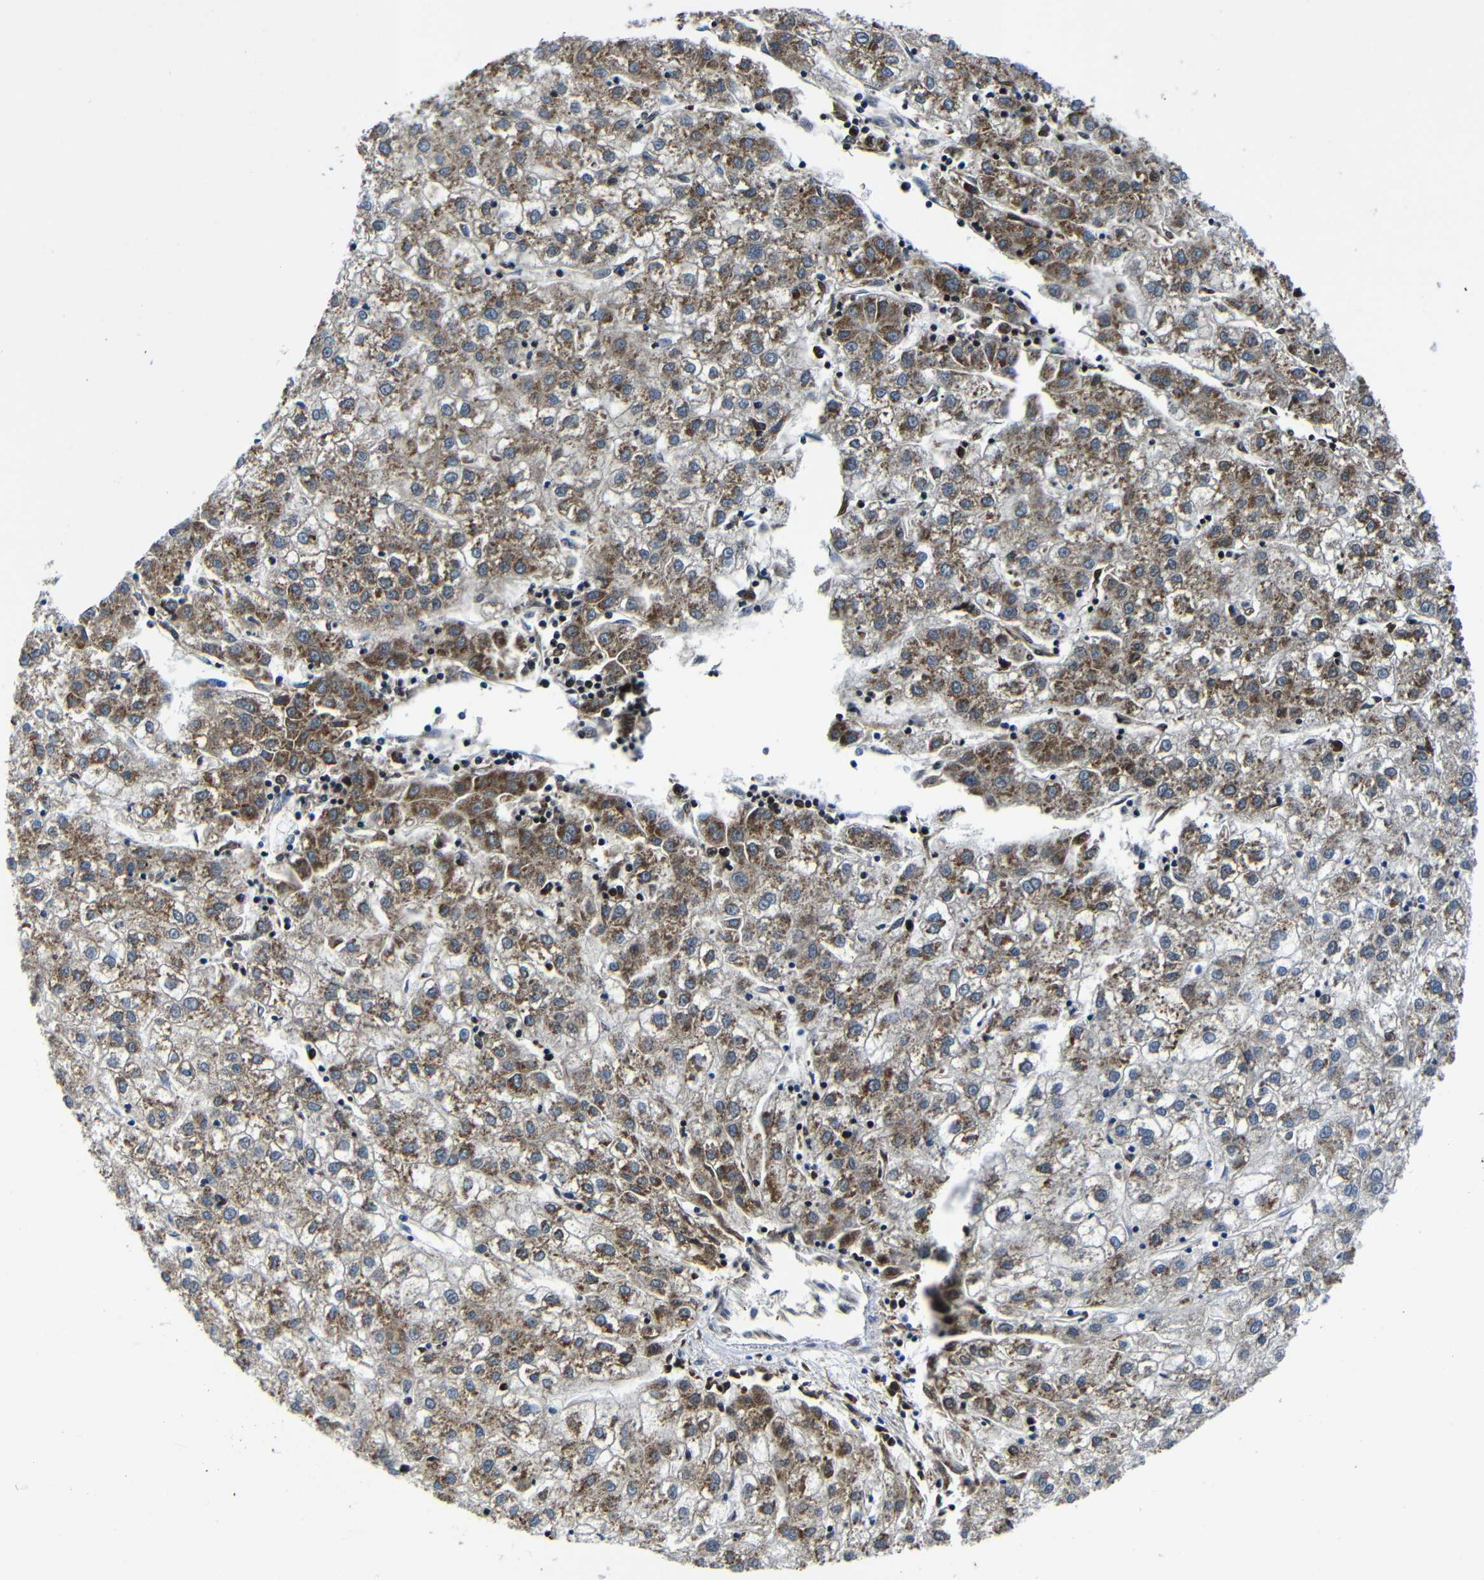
{"staining": {"intensity": "moderate", "quantity": ">75%", "location": "cytoplasmic/membranous"}, "tissue": "liver cancer", "cell_type": "Tumor cells", "image_type": "cancer", "snomed": [{"axis": "morphology", "description": "Carcinoma, Hepatocellular, NOS"}, {"axis": "topography", "description": "Liver"}], "caption": "Moderate cytoplasmic/membranous positivity is identified in approximately >75% of tumor cells in hepatocellular carcinoma (liver). Using DAB (3,3'-diaminobenzidine) (brown) and hematoxylin (blue) stains, captured at high magnification using brightfield microscopy.", "gene": "ABCE1", "patient": {"sex": "male", "age": 72}}